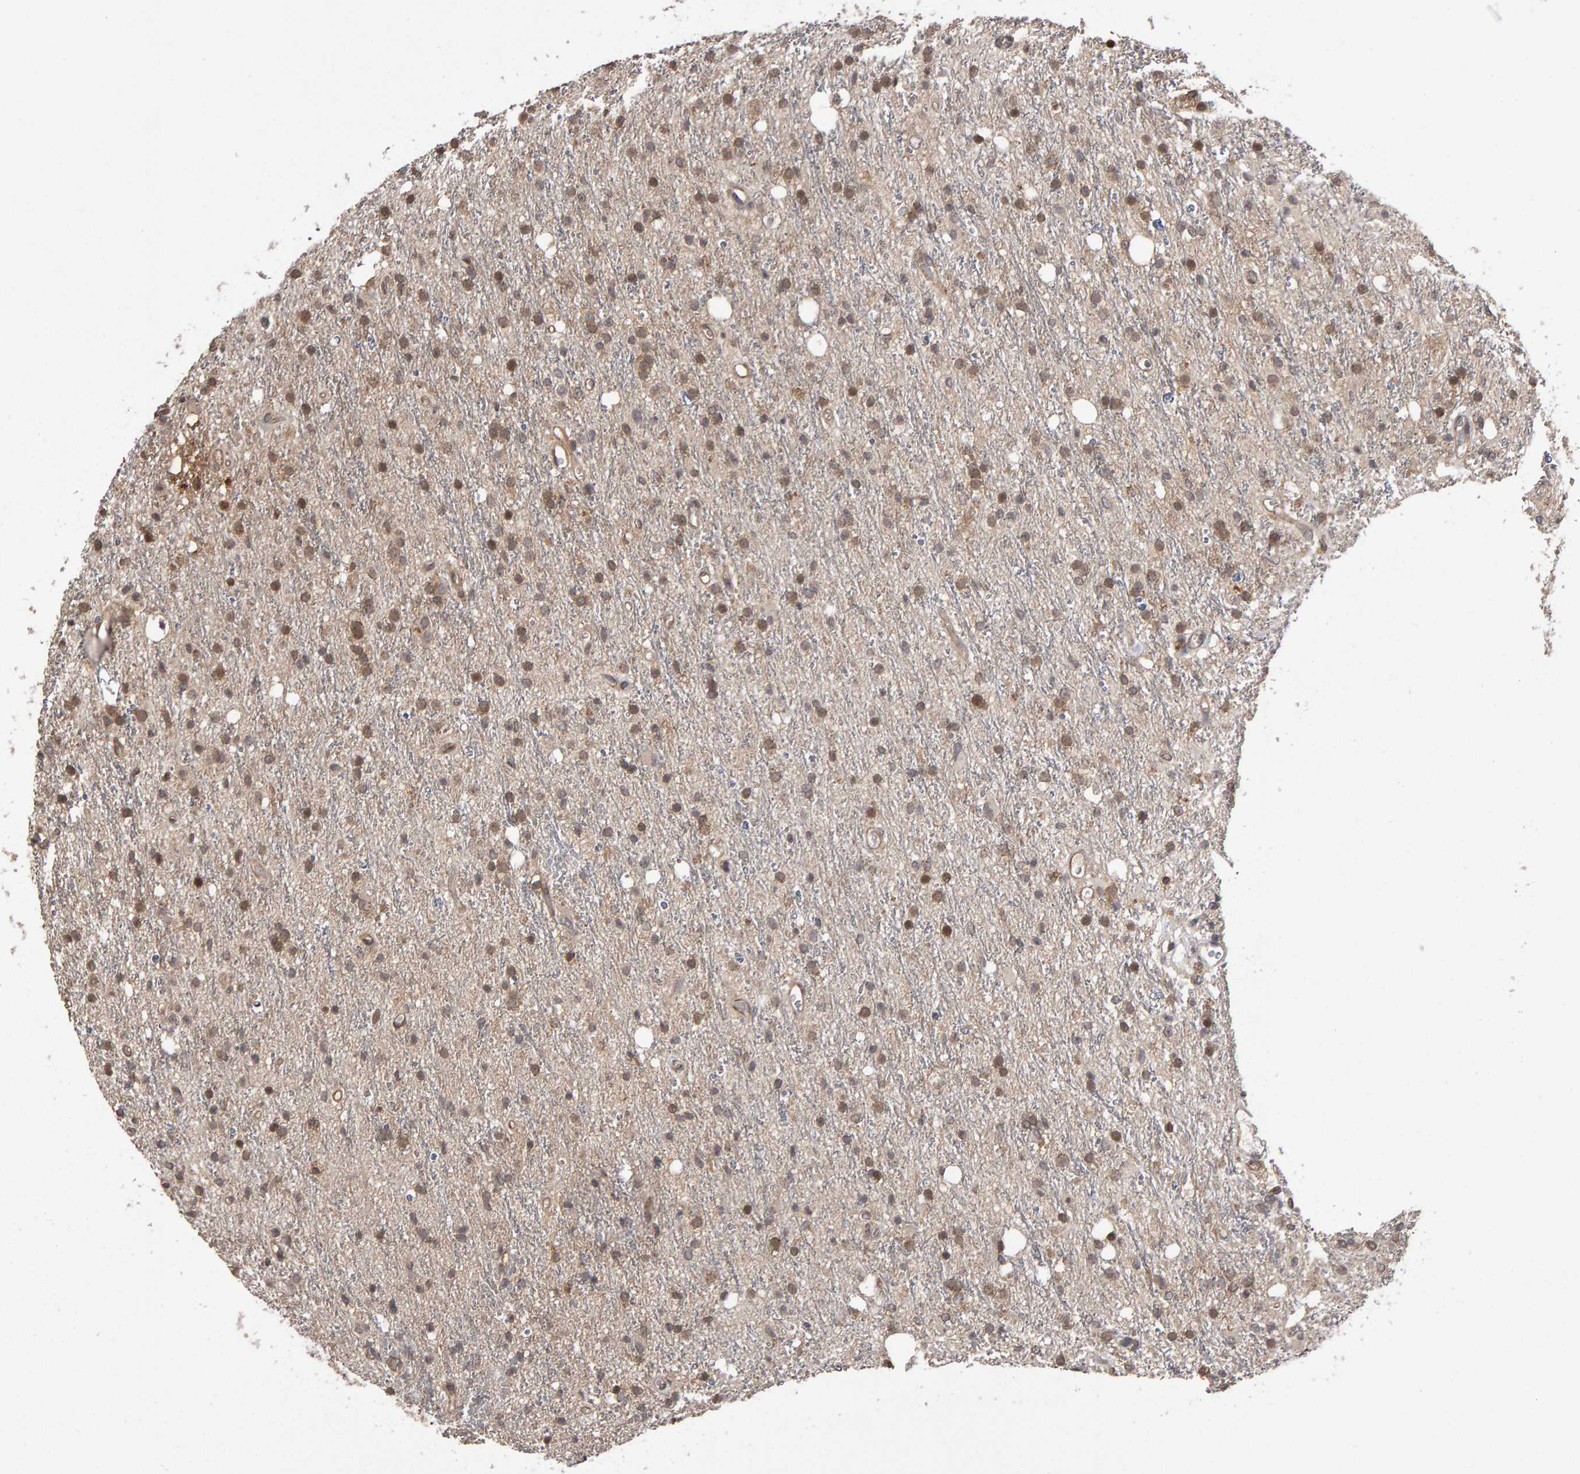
{"staining": {"intensity": "weak", "quantity": ">75%", "location": "cytoplasmic/membranous"}, "tissue": "glioma", "cell_type": "Tumor cells", "image_type": "cancer", "snomed": [{"axis": "morphology", "description": "Glioma, malignant, High grade"}, {"axis": "topography", "description": "Brain"}], "caption": "IHC image of glioma stained for a protein (brown), which shows low levels of weak cytoplasmic/membranous staining in approximately >75% of tumor cells.", "gene": "SCRIB", "patient": {"sex": "male", "age": 47}}